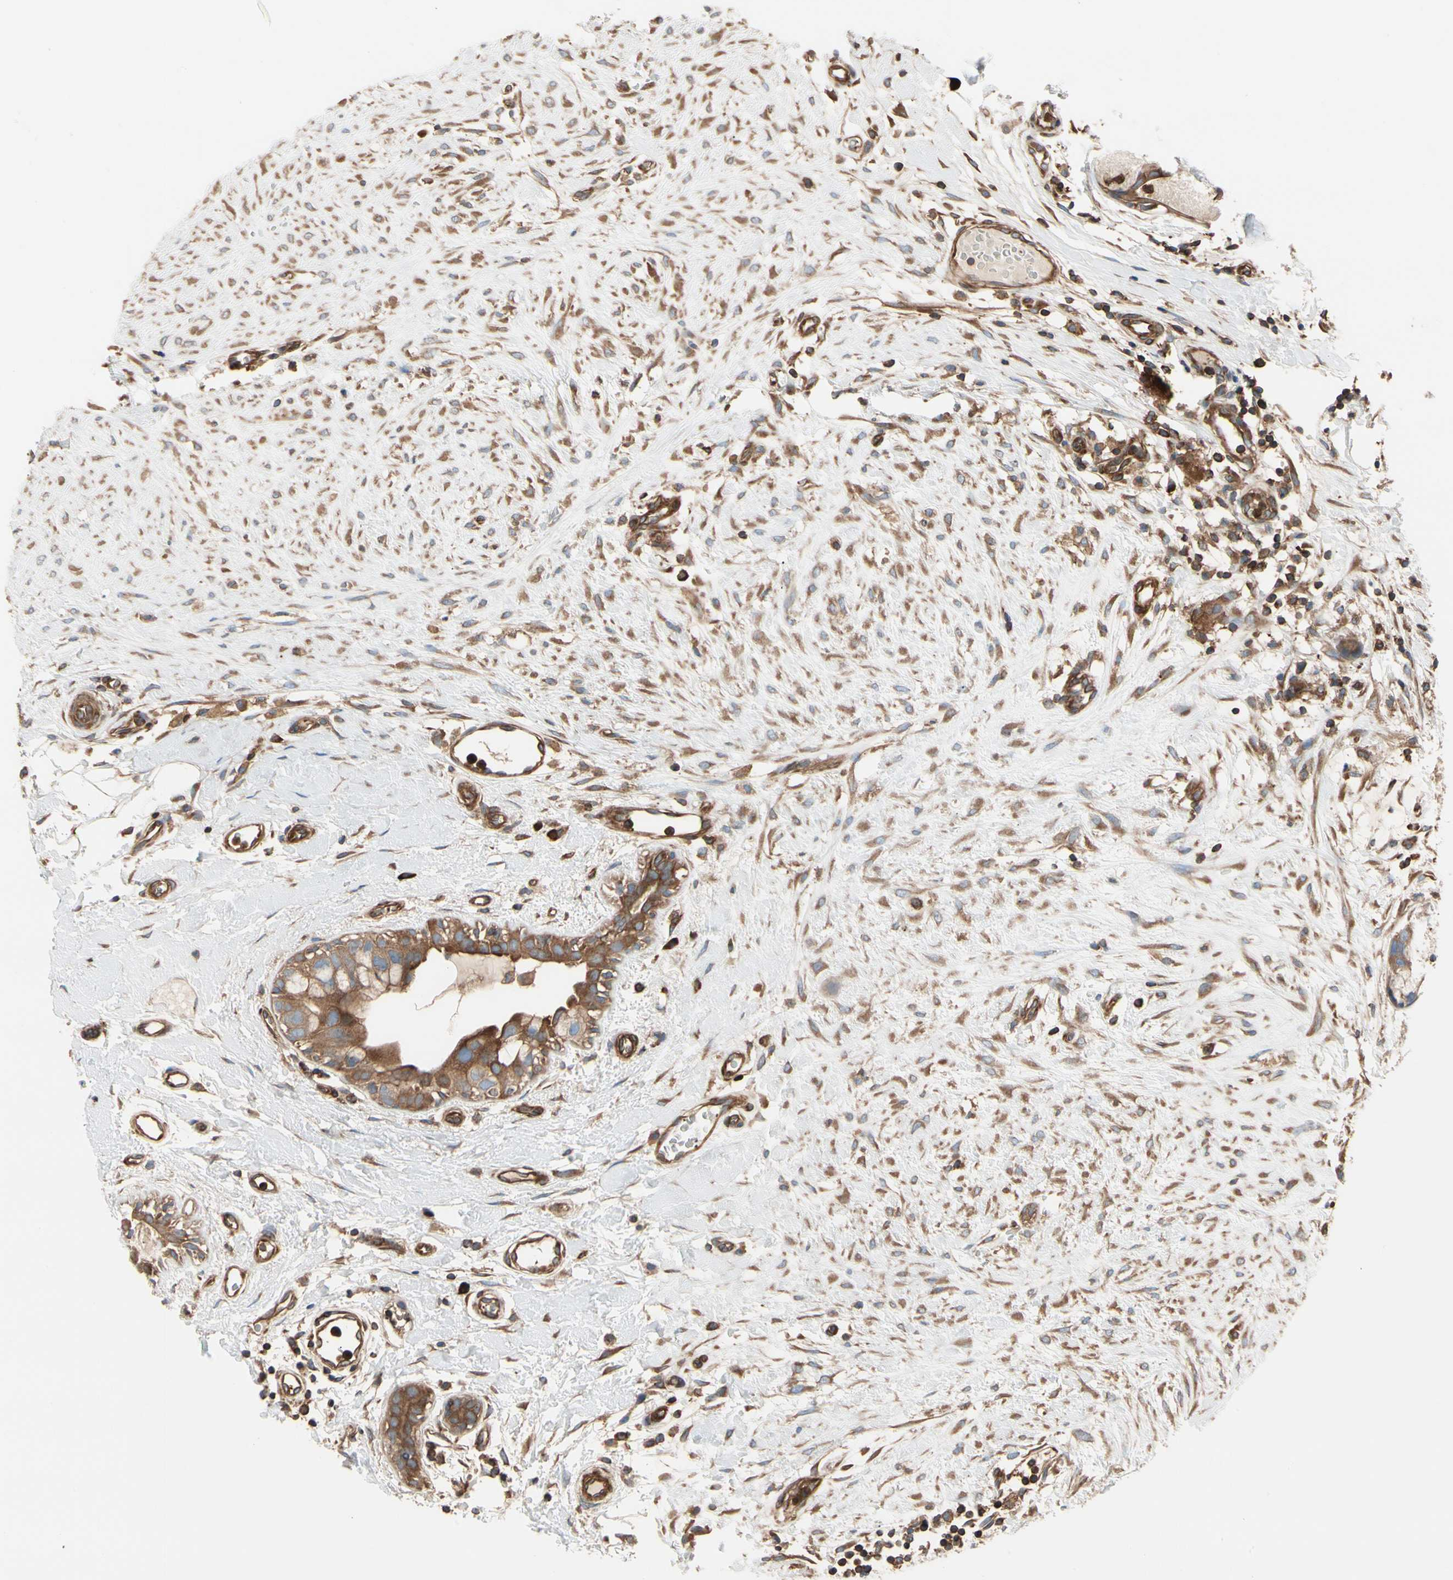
{"staining": {"intensity": "moderate", "quantity": ">75%", "location": "cytoplasmic/membranous"}, "tissue": "breast cancer", "cell_type": "Tumor cells", "image_type": "cancer", "snomed": [{"axis": "morphology", "description": "Duct carcinoma"}, {"axis": "topography", "description": "Breast"}], "caption": "IHC staining of breast cancer (invasive ductal carcinoma), which shows medium levels of moderate cytoplasmic/membranous staining in about >75% of tumor cells indicating moderate cytoplasmic/membranous protein positivity. The staining was performed using DAB (3,3'-diaminobenzidine) (brown) for protein detection and nuclei were counterstained in hematoxylin (blue).", "gene": "ROCK1", "patient": {"sex": "female", "age": 40}}